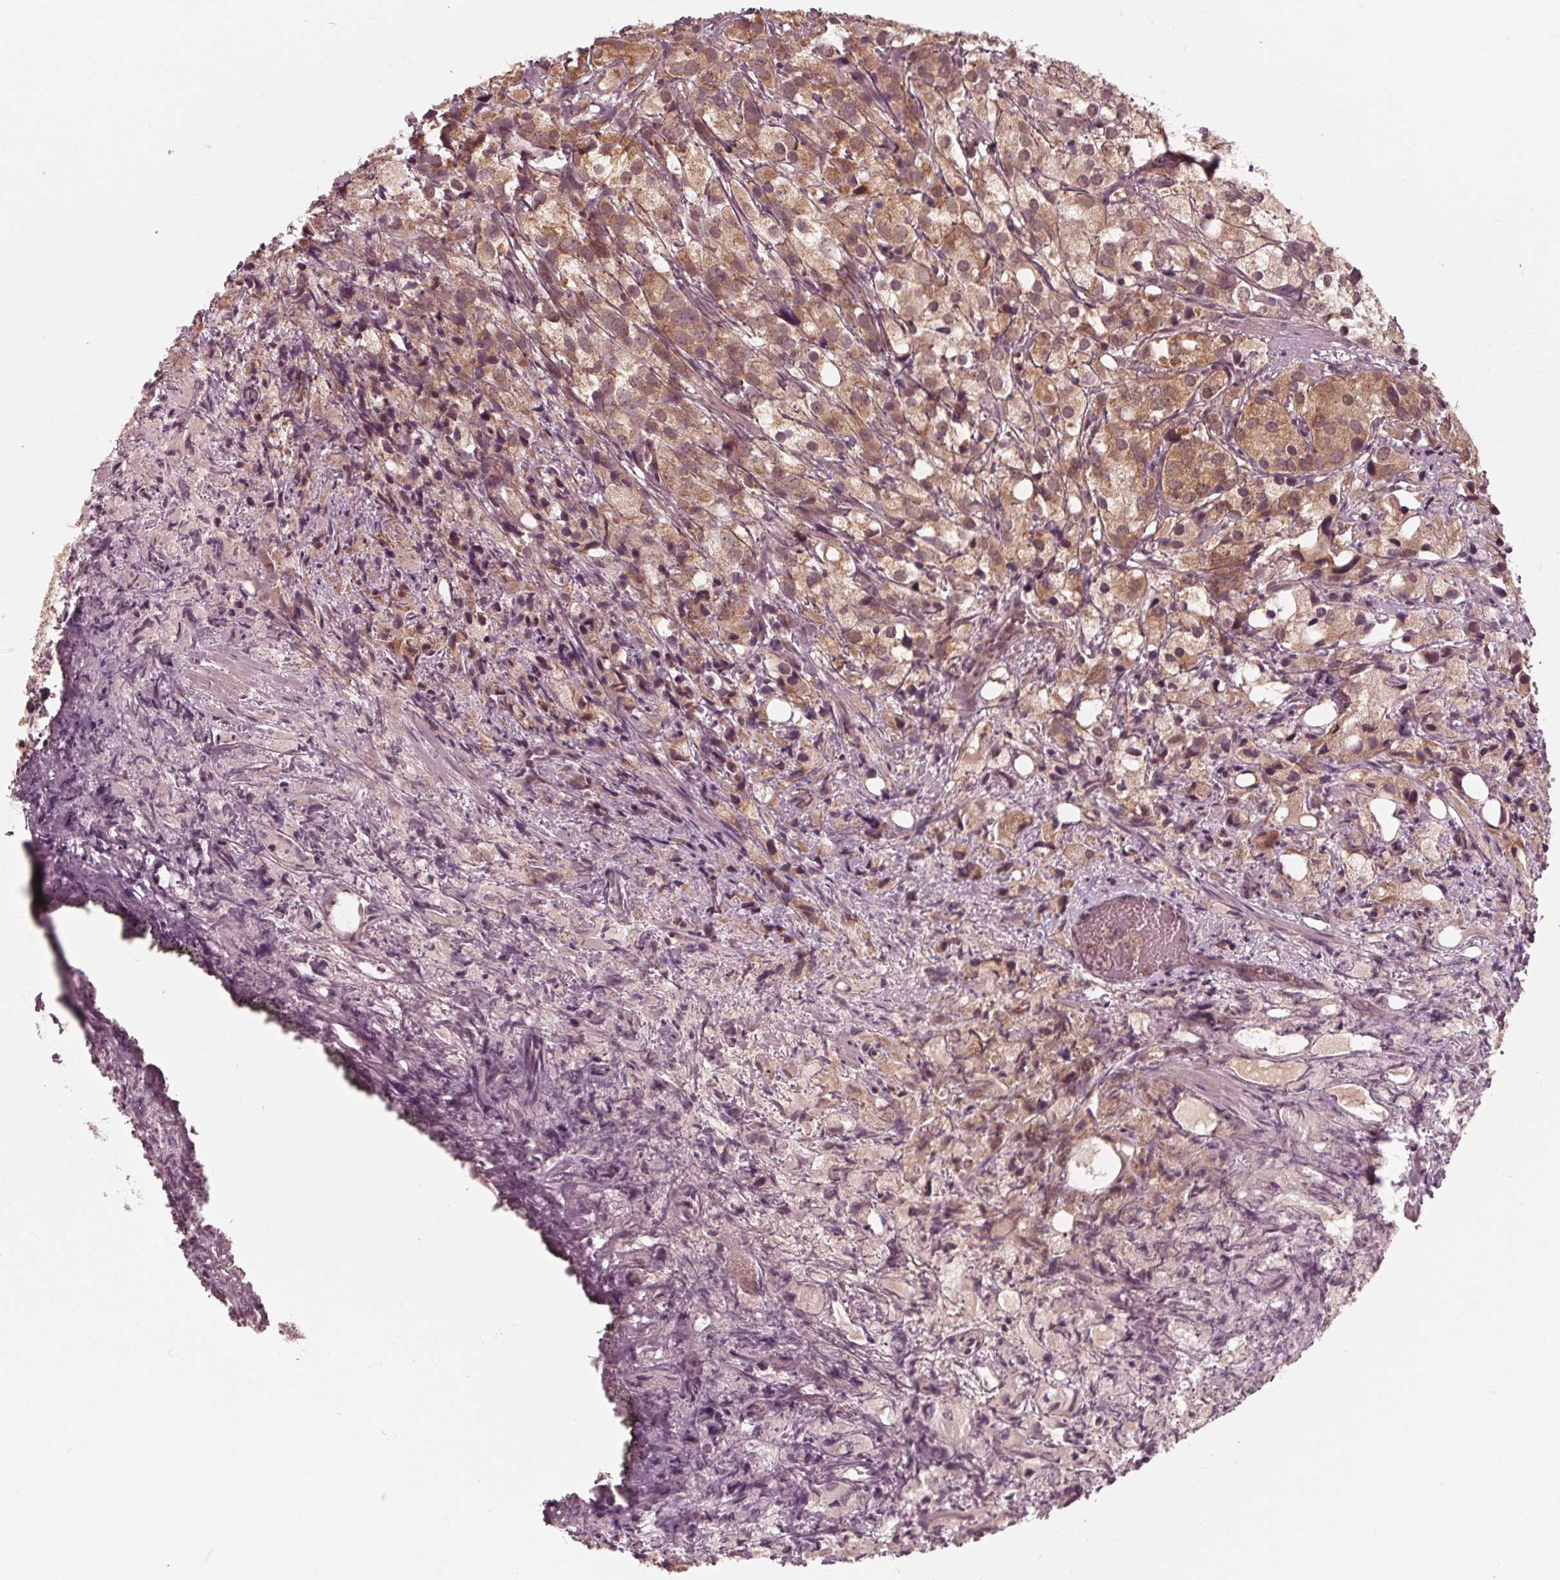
{"staining": {"intensity": "moderate", "quantity": ">75%", "location": "cytoplasmic/membranous"}, "tissue": "prostate cancer", "cell_type": "Tumor cells", "image_type": "cancer", "snomed": [{"axis": "morphology", "description": "Adenocarcinoma, High grade"}, {"axis": "topography", "description": "Prostate"}], "caption": "IHC of human prostate cancer exhibits medium levels of moderate cytoplasmic/membranous positivity in approximately >75% of tumor cells.", "gene": "UBALD1", "patient": {"sex": "male", "age": 86}}